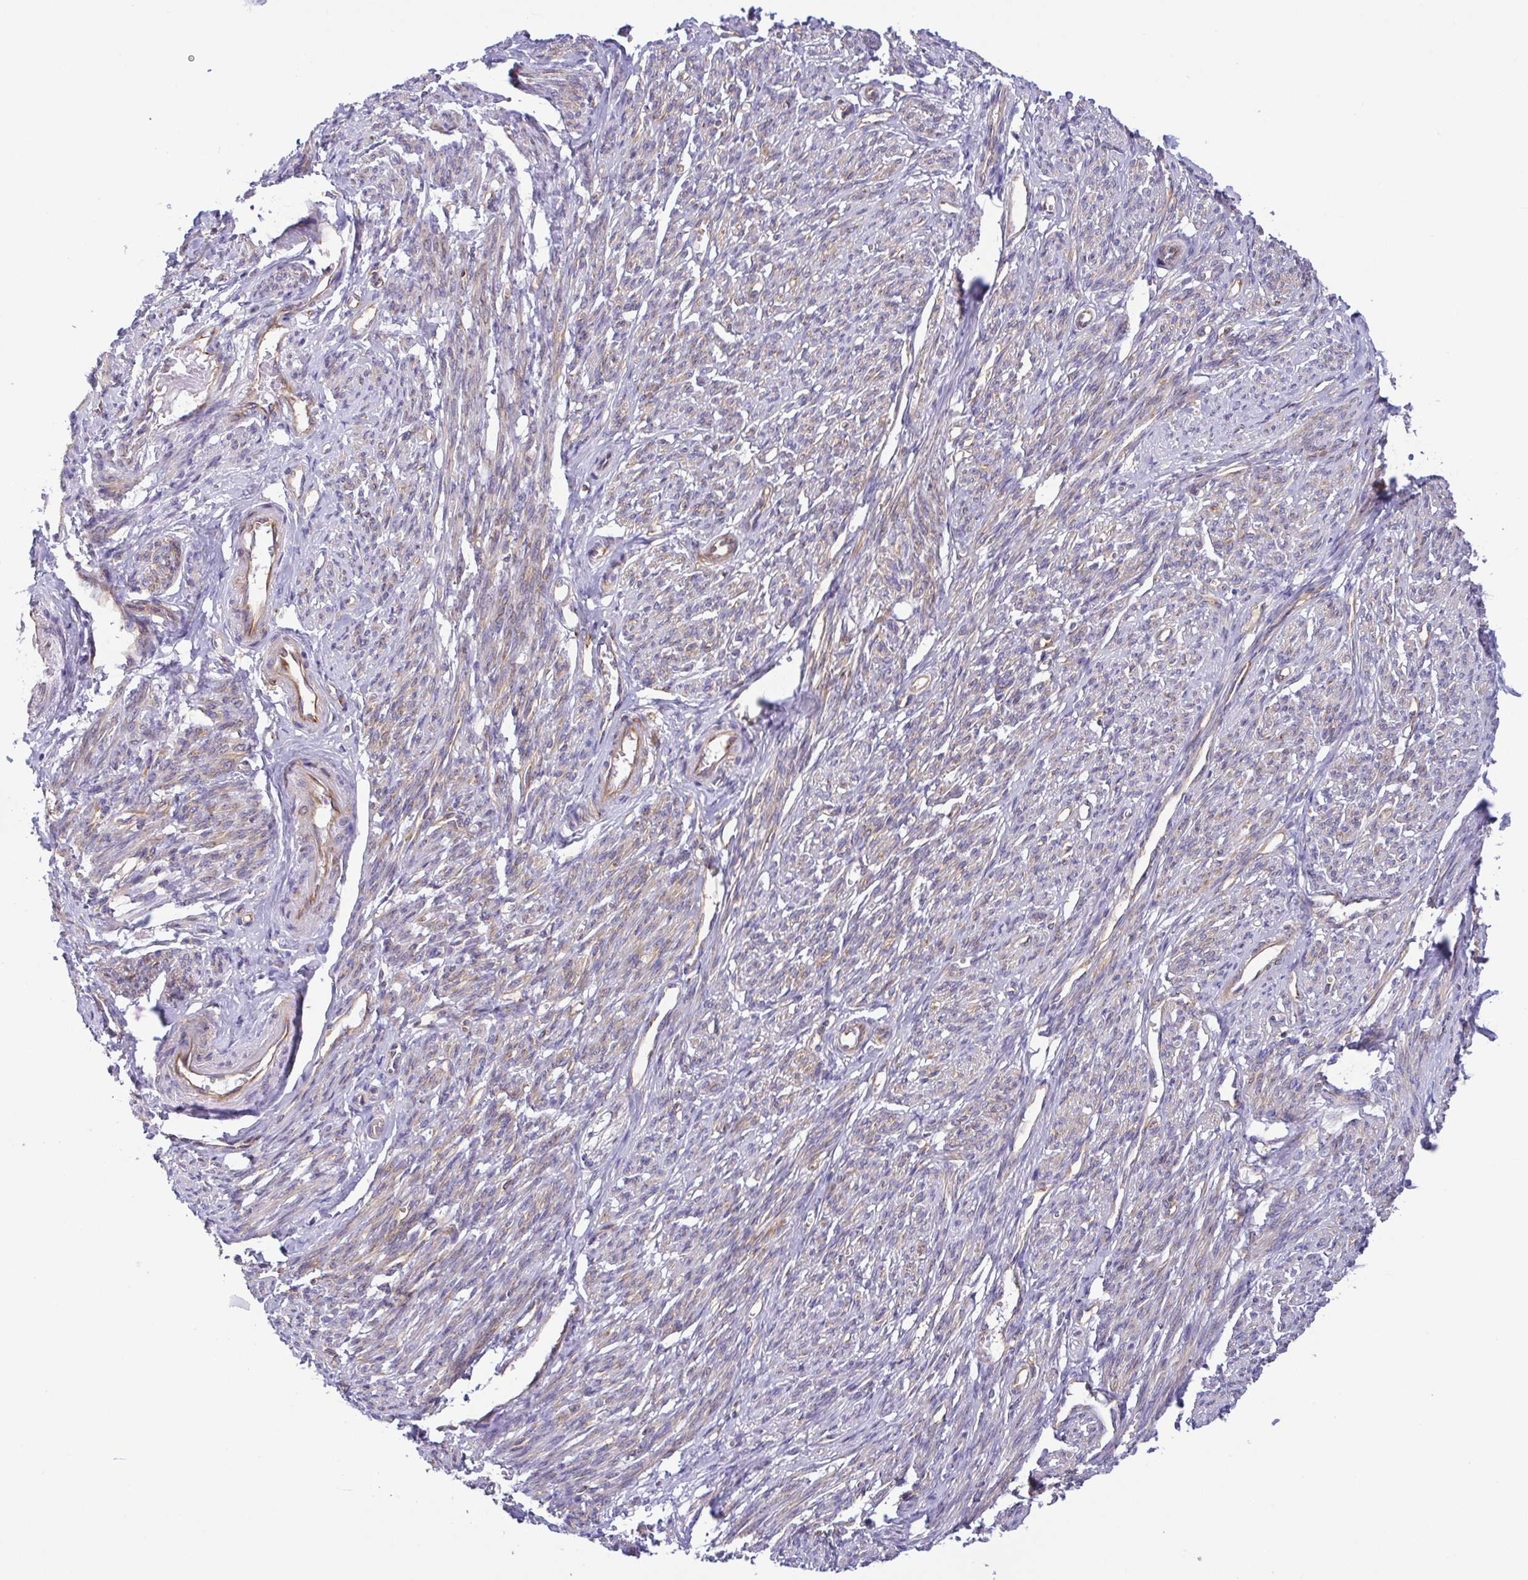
{"staining": {"intensity": "weak", "quantity": "25%-75%", "location": "cytoplasmic/membranous"}, "tissue": "smooth muscle", "cell_type": "Smooth muscle cells", "image_type": "normal", "snomed": [{"axis": "morphology", "description": "Normal tissue, NOS"}, {"axis": "topography", "description": "Smooth muscle"}], "caption": "Immunohistochemistry micrograph of normal smooth muscle: human smooth muscle stained using IHC displays low levels of weak protein expression localized specifically in the cytoplasmic/membranous of smooth muscle cells, appearing as a cytoplasmic/membranous brown color.", "gene": "KIF5B", "patient": {"sex": "female", "age": 65}}